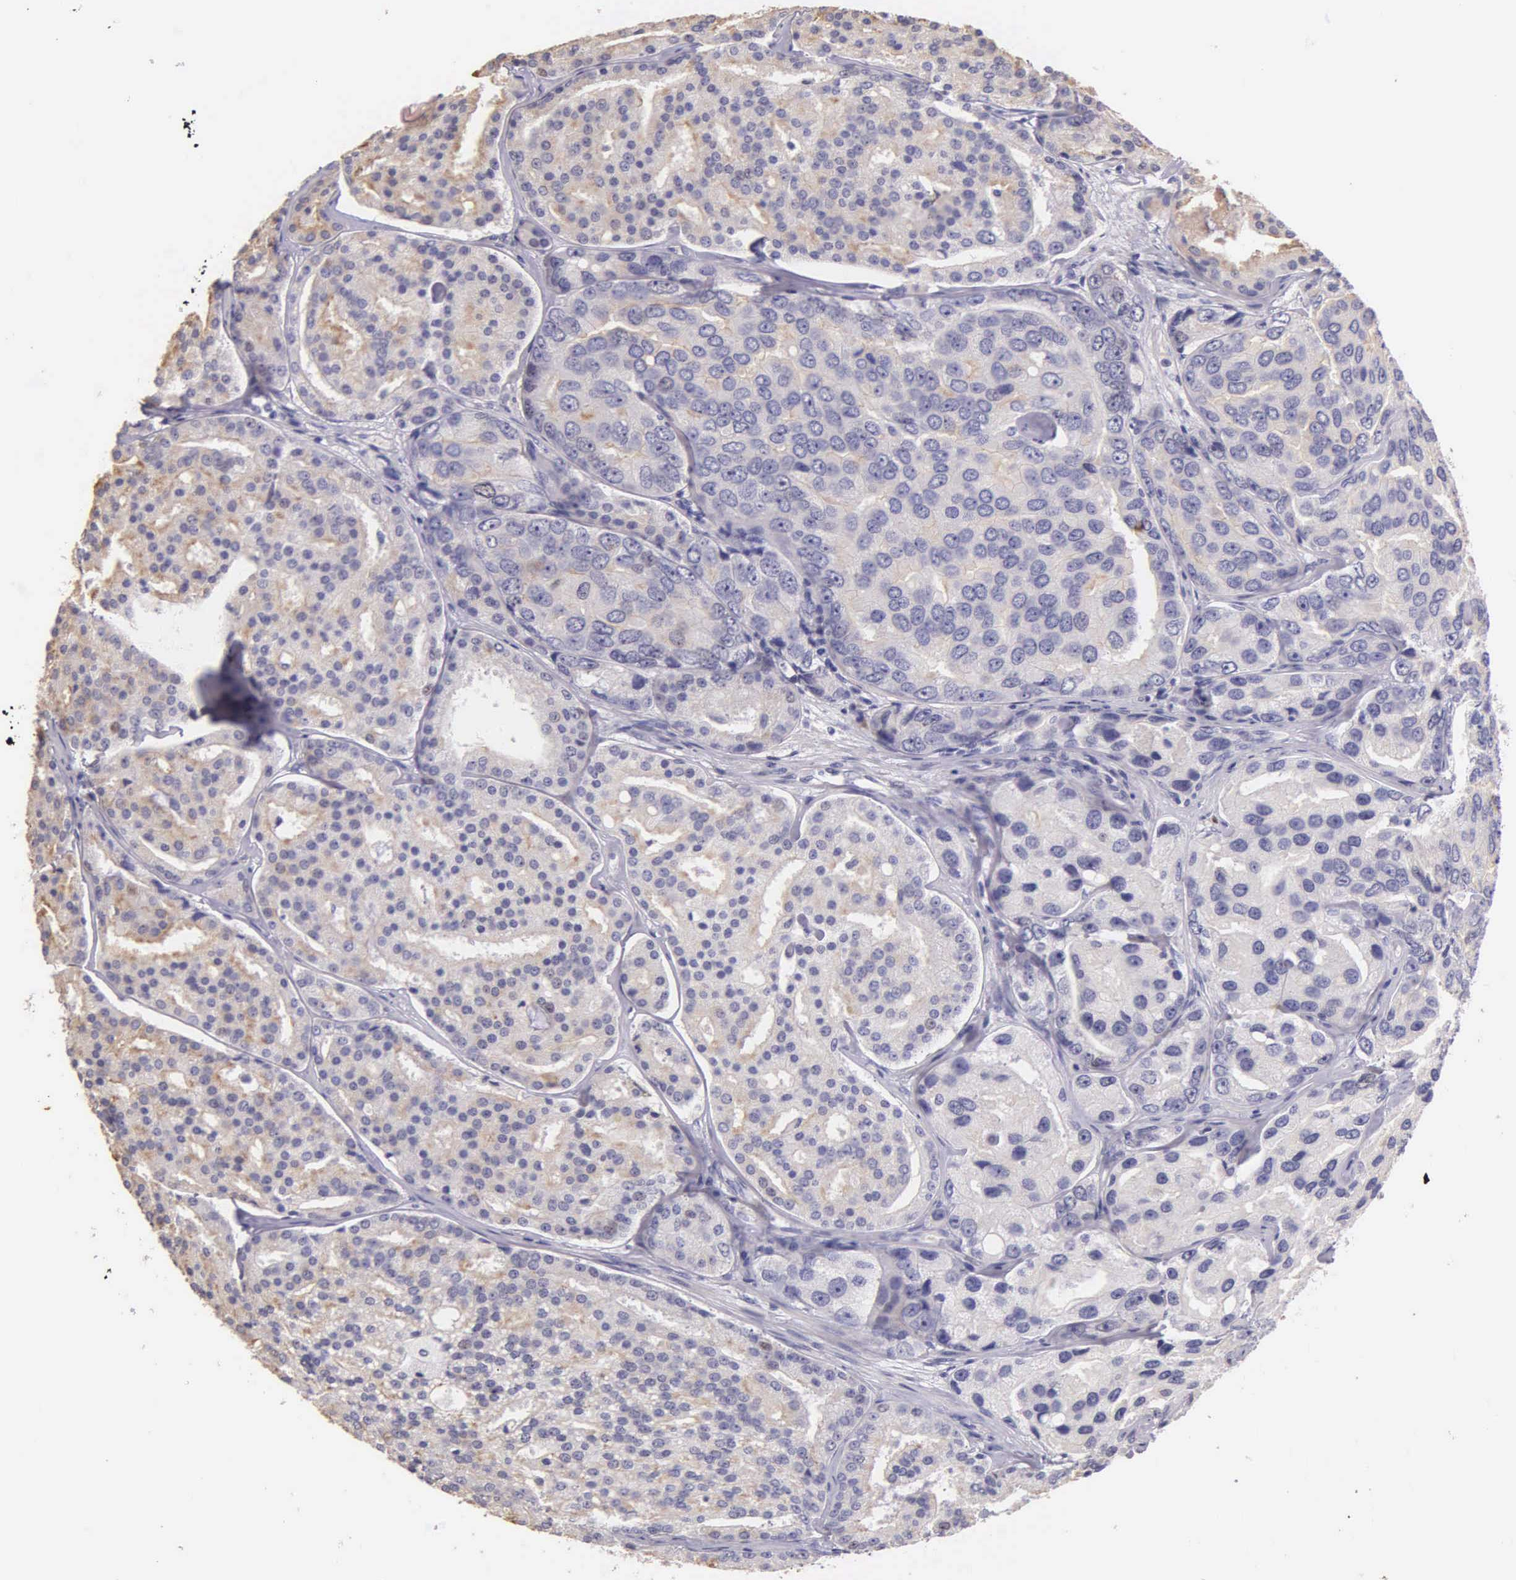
{"staining": {"intensity": "negative", "quantity": "none", "location": "none"}, "tissue": "prostate cancer", "cell_type": "Tumor cells", "image_type": "cancer", "snomed": [{"axis": "morphology", "description": "Adenocarcinoma, High grade"}, {"axis": "topography", "description": "Prostate"}], "caption": "The histopathology image exhibits no significant staining in tumor cells of prostate high-grade adenocarcinoma. The staining was performed using DAB to visualize the protein expression in brown, while the nuclei were stained in blue with hematoxylin (Magnification: 20x).", "gene": "MCM5", "patient": {"sex": "male", "age": 64}}